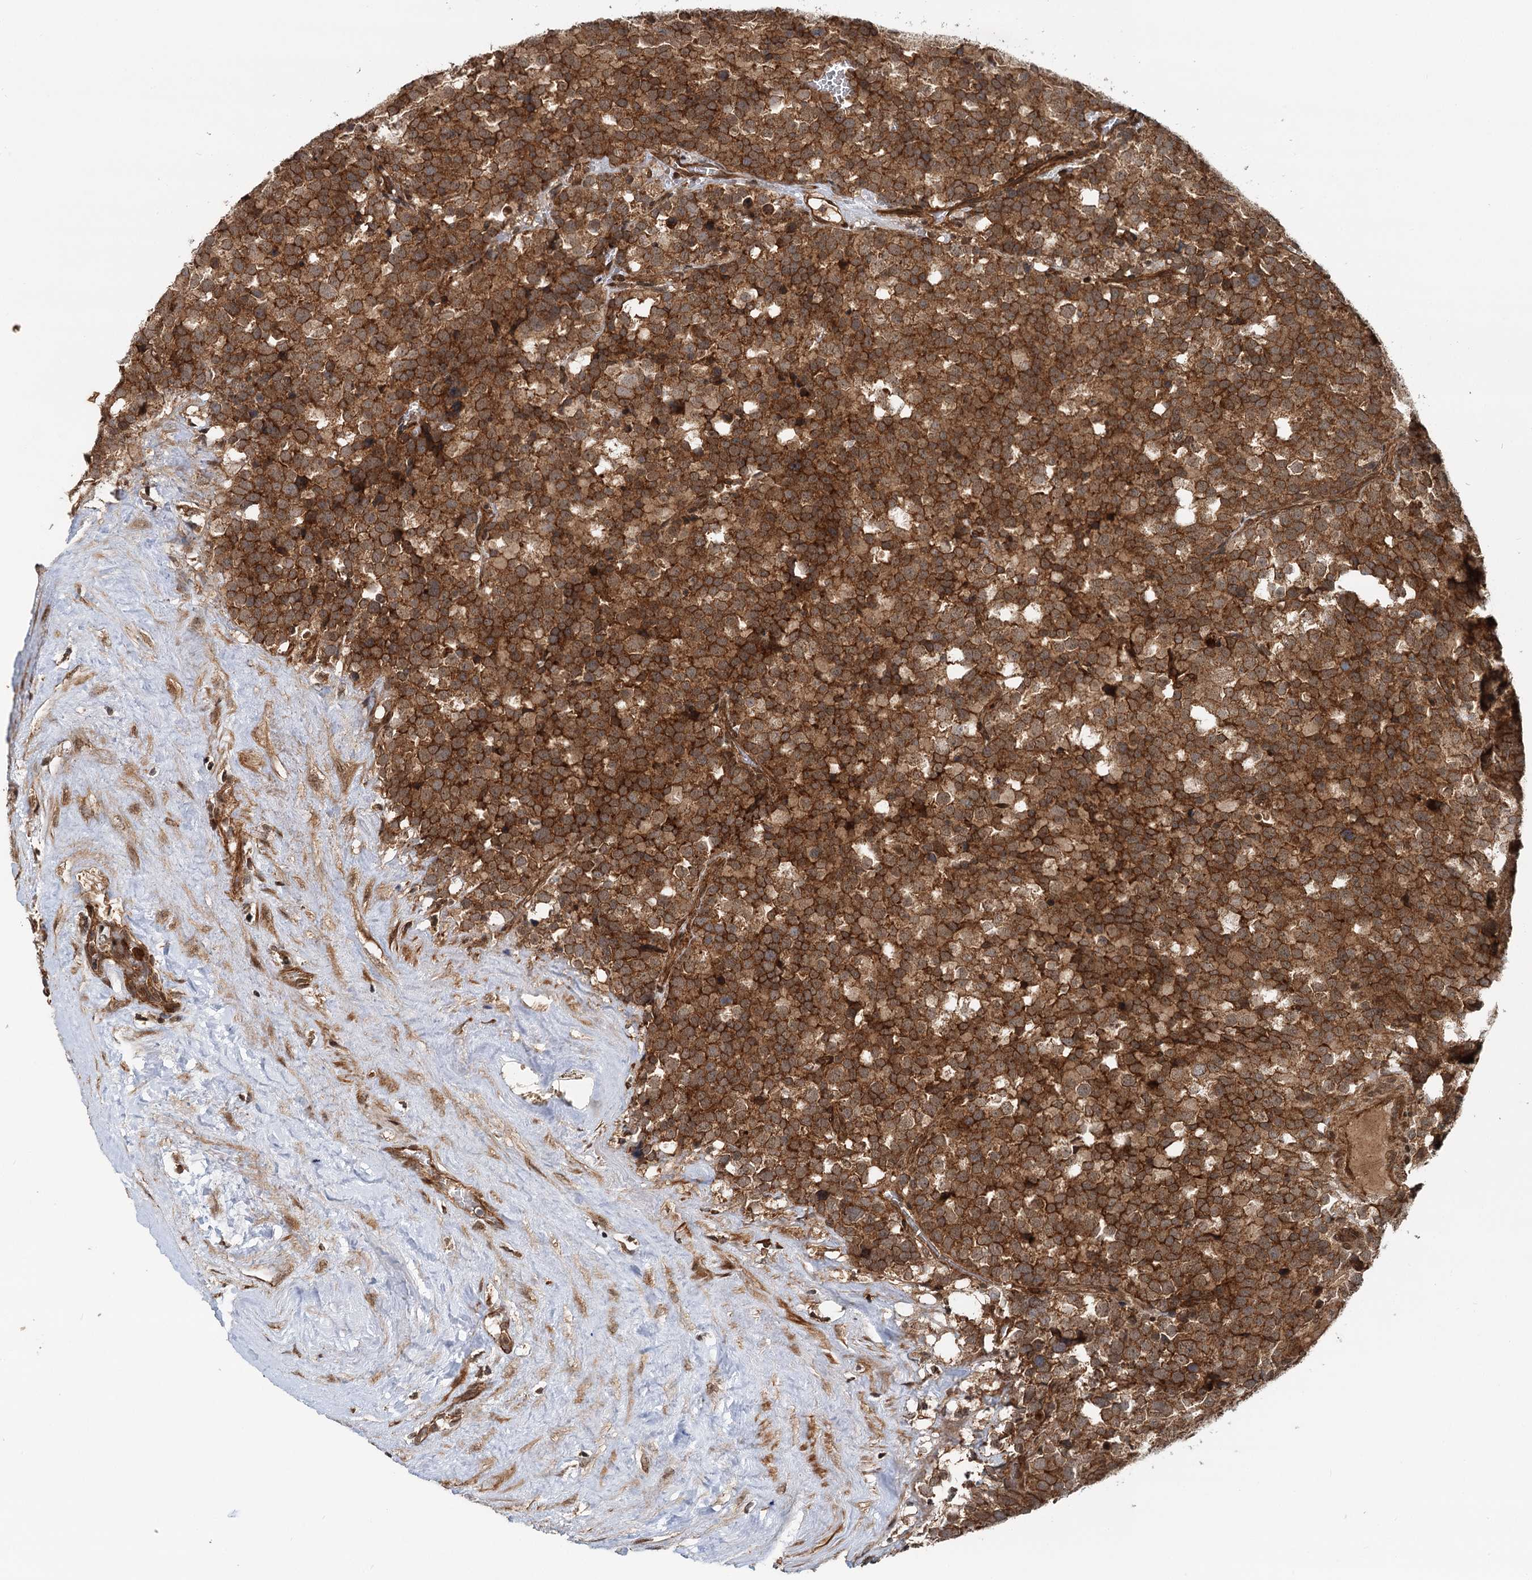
{"staining": {"intensity": "strong", "quantity": ">75%", "location": "cytoplasmic/membranous"}, "tissue": "testis cancer", "cell_type": "Tumor cells", "image_type": "cancer", "snomed": [{"axis": "morphology", "description": "Seminoma, NOS"}, {"axis": "topography", "description": "Testis"}], "caption": "Tumor cells show high levels of strong cytoplasmic/membranous expression in approximately >75% of cells in human testis seminoma. (DAB (3,3'-diaminobenzidine) = brown stain, brightfield microscopy at high magnification).", "gene": "STUB1", "patient": {"sex": "male", "age": 71}}